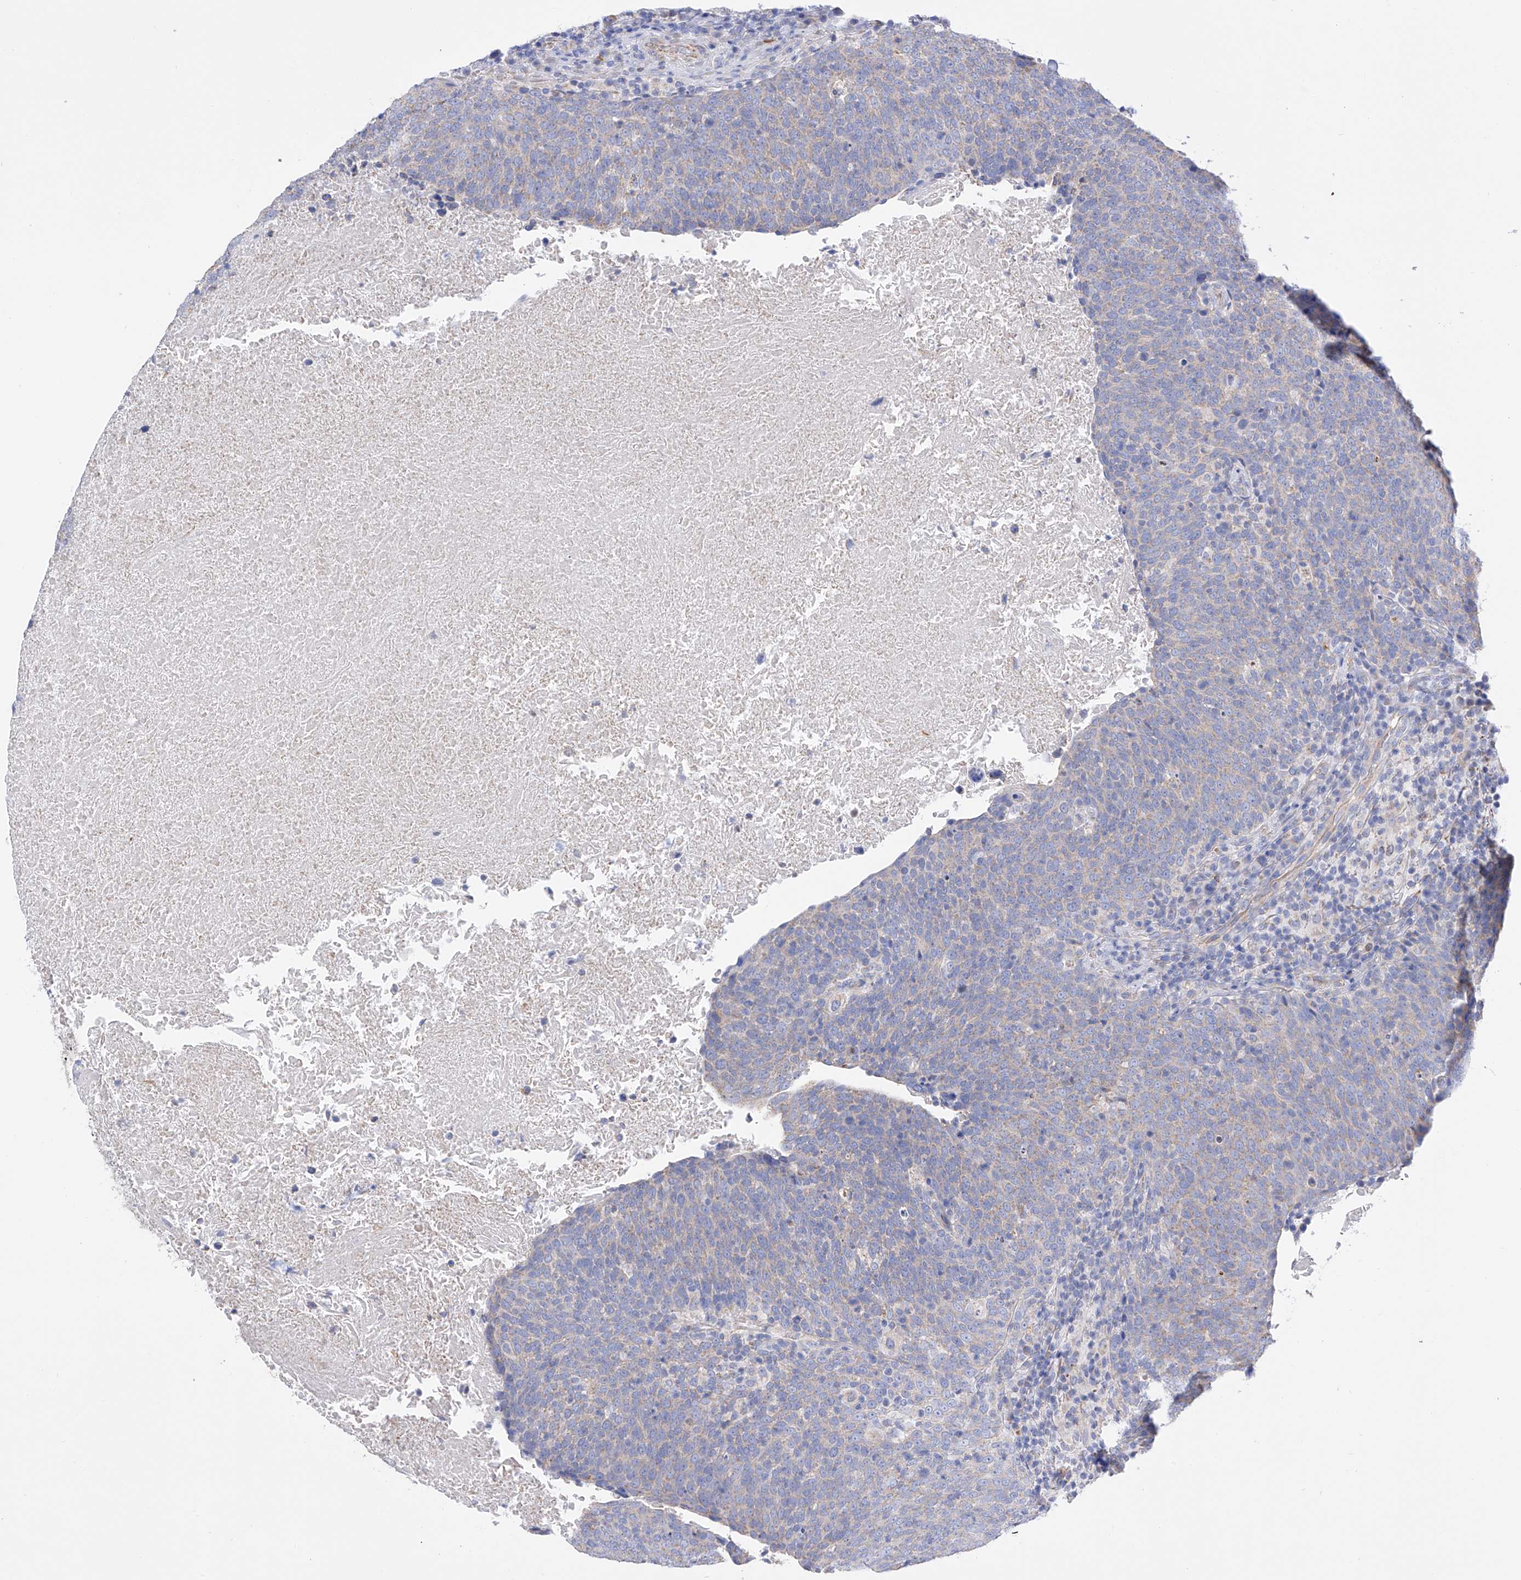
{"staining": {"intensity": "weak", "quantity": "<25%", "location": "cytoplasmic/membranous"}, "tissue": "head and neck cancer", "cell_type": "Tumor cells", "image_type": "cancer", "snomed": [{"axis": "morphology", "description": "Squamous cell carcinoma, NOS"}, {"axis": "morphology", "description": "Squamous cell carcinoma, metastatic, NOS"}, {"axis": "topography", "description": "Lymph node"}, {"axis": "topography", "description": "Head-Neck"}], "caption": "Tumor cells are negative for brown protein staining in head and neck cancer. (DAB IHC with hematoxylin counter stain).", "gene": "FLG", "patient": {"sex": "male", "age": 62}}